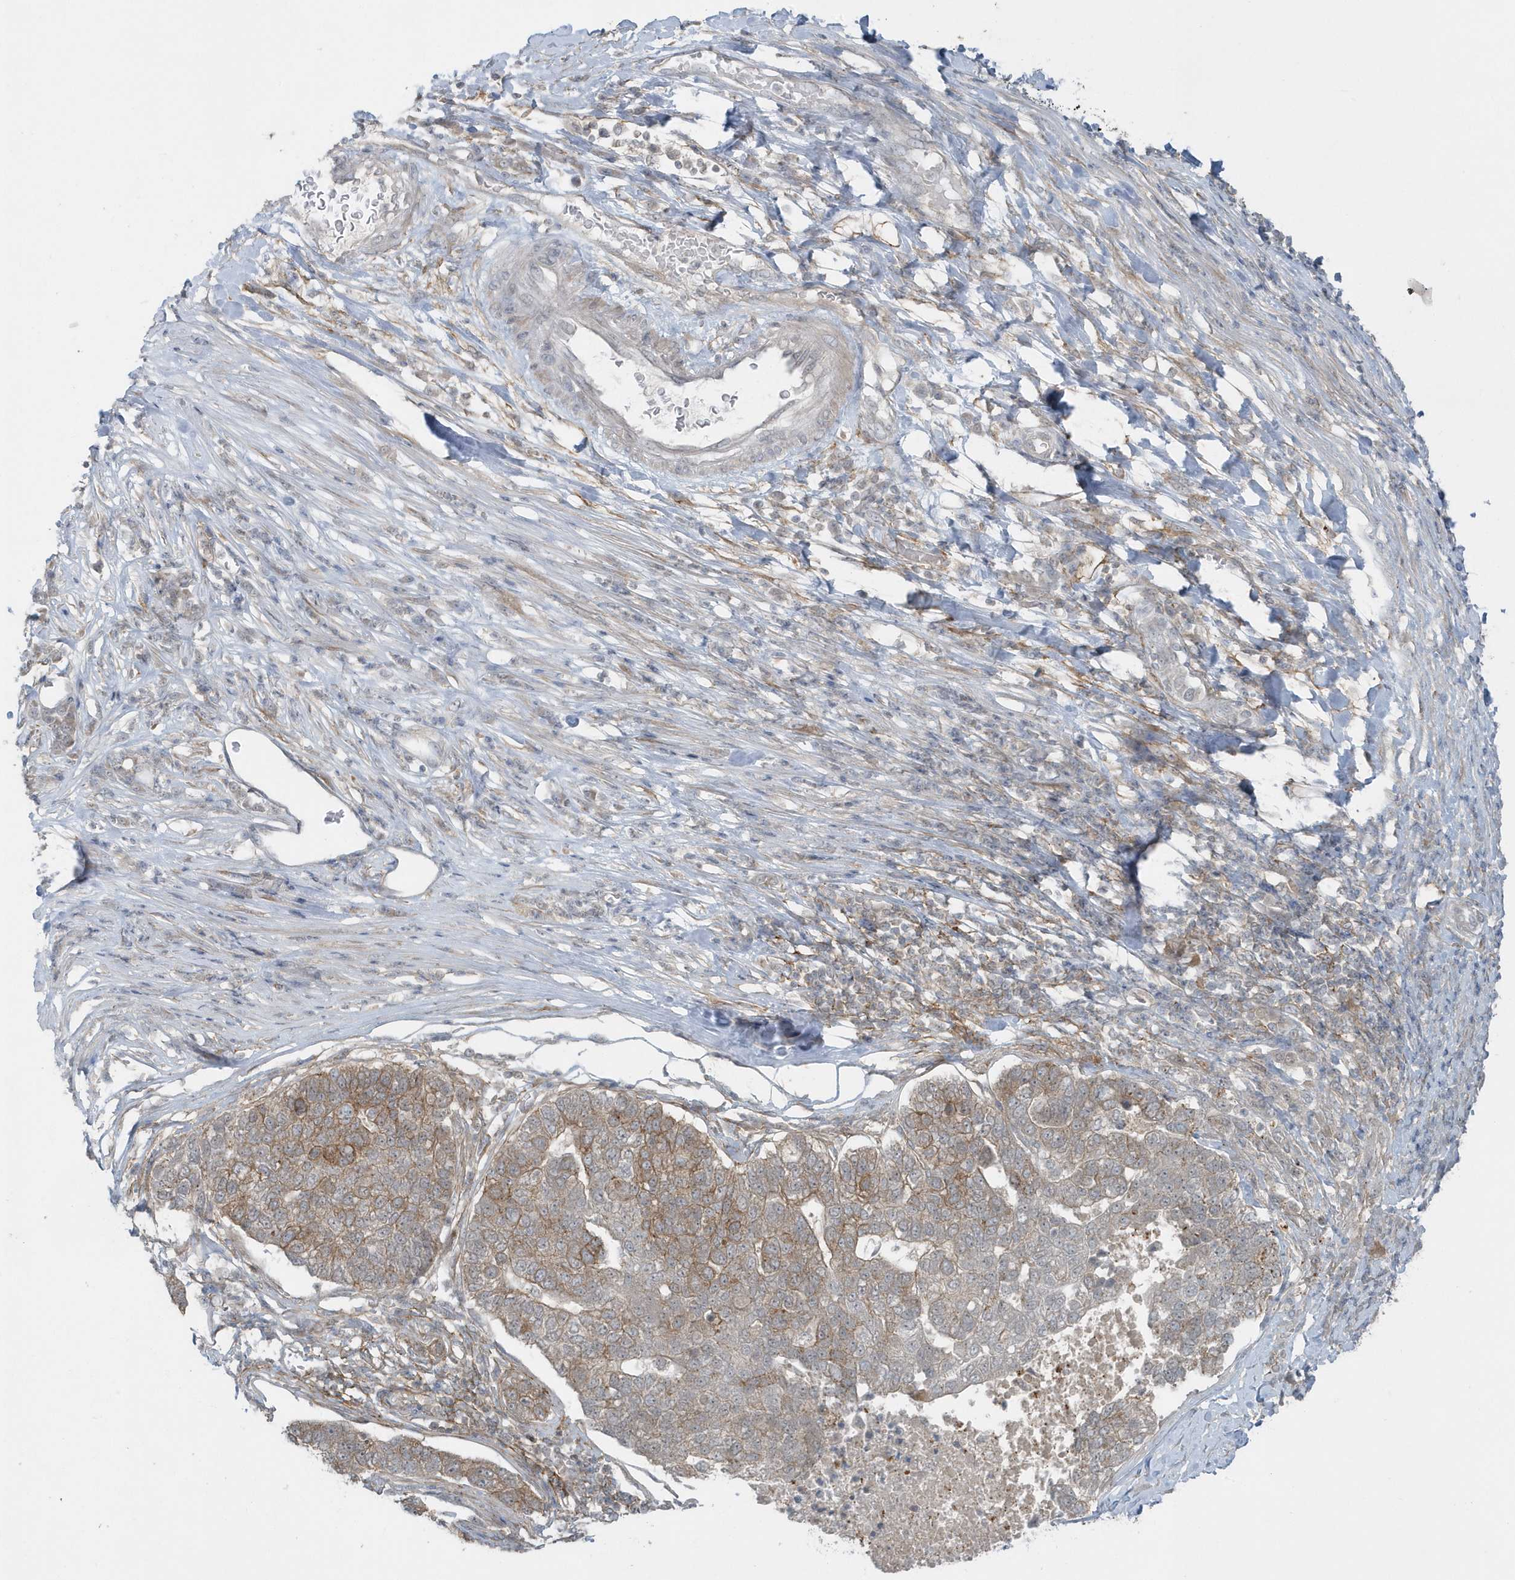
{"staining": {"intensity": "weak", "quantity": ">75%", "location": "cytoplasmic/membranous"}, "tissue": "pancreatic cancer", "cell_type": "Tumor cells", "image_type": "cancer", "snomed": [{"axis": "morphology", "description": "Adenocarcinoma, NOS"}, {"axis": "topography", "description": "Pancreas"}], "caption": "This micrograph displays immunohistochemistry staining of human pancreatic adenocarcinoma, with low weak cytoplasmic/membranous expression in about >75% of tumor cells.", "gene": "PARD3B", "patient": {"sex": "female", "age": 61}}